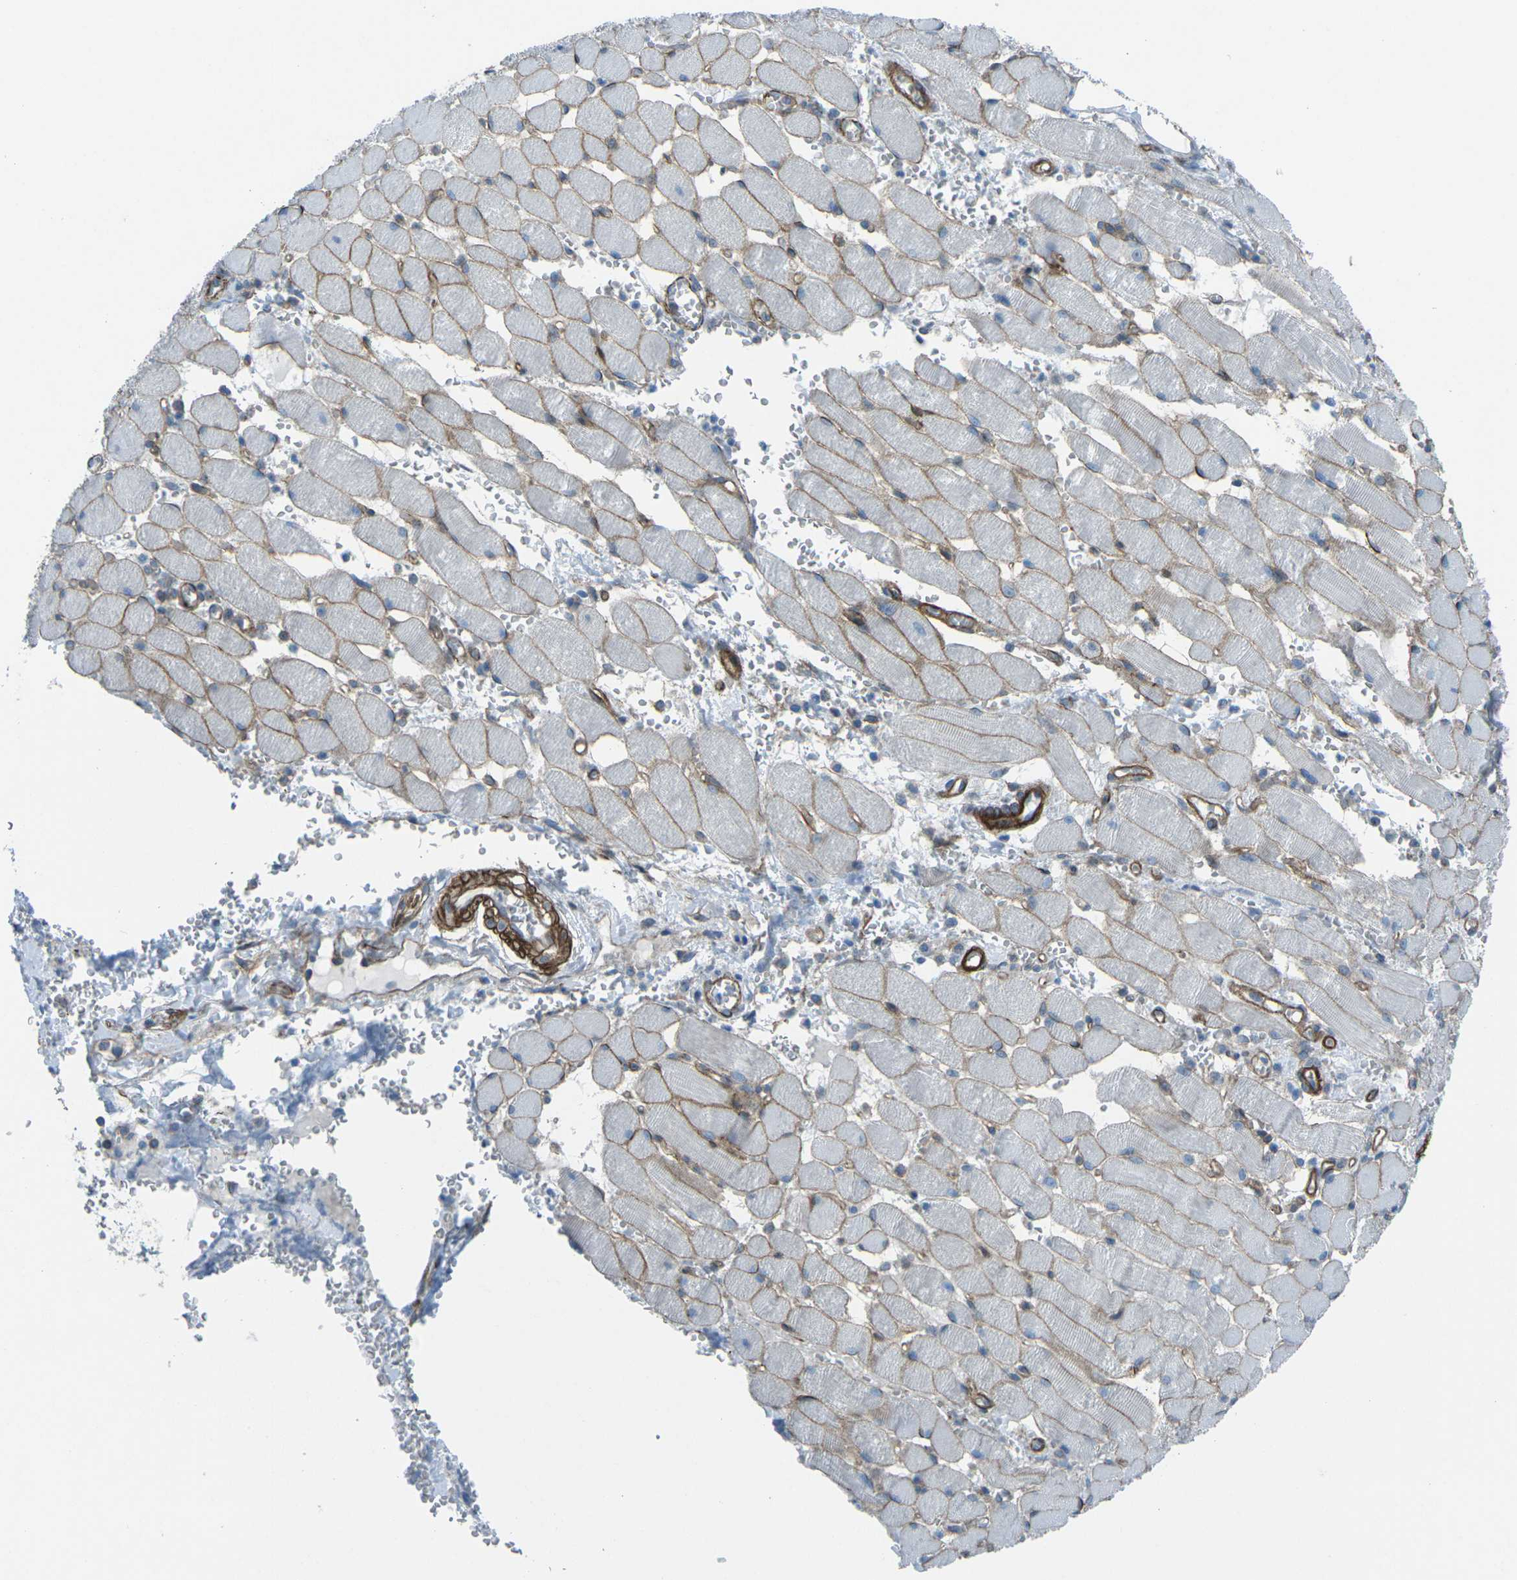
{"staining": {"intensity": "negative", "quantity": "none", "location": "none"}, "tissue": "adipose tissue", "cell_type": "Adipocytes", "image_type": "normal", "snomed": [{"axis": "morphology", "description": "Squamous cell carcinoma, NOS"}, {"axis": "topography", "description": "Oral tissue"}, {"axis": "topography", "description": "Head-Neck"}], "caption": "High magnification brightfield microscopy of benign adipose tissue stained with DAB (brown) and counterstained with hematoxylin (blue): adipocytes show no significant staining.", "gene": "UTRN", "patient": {"sex": "female", "age": 50}}